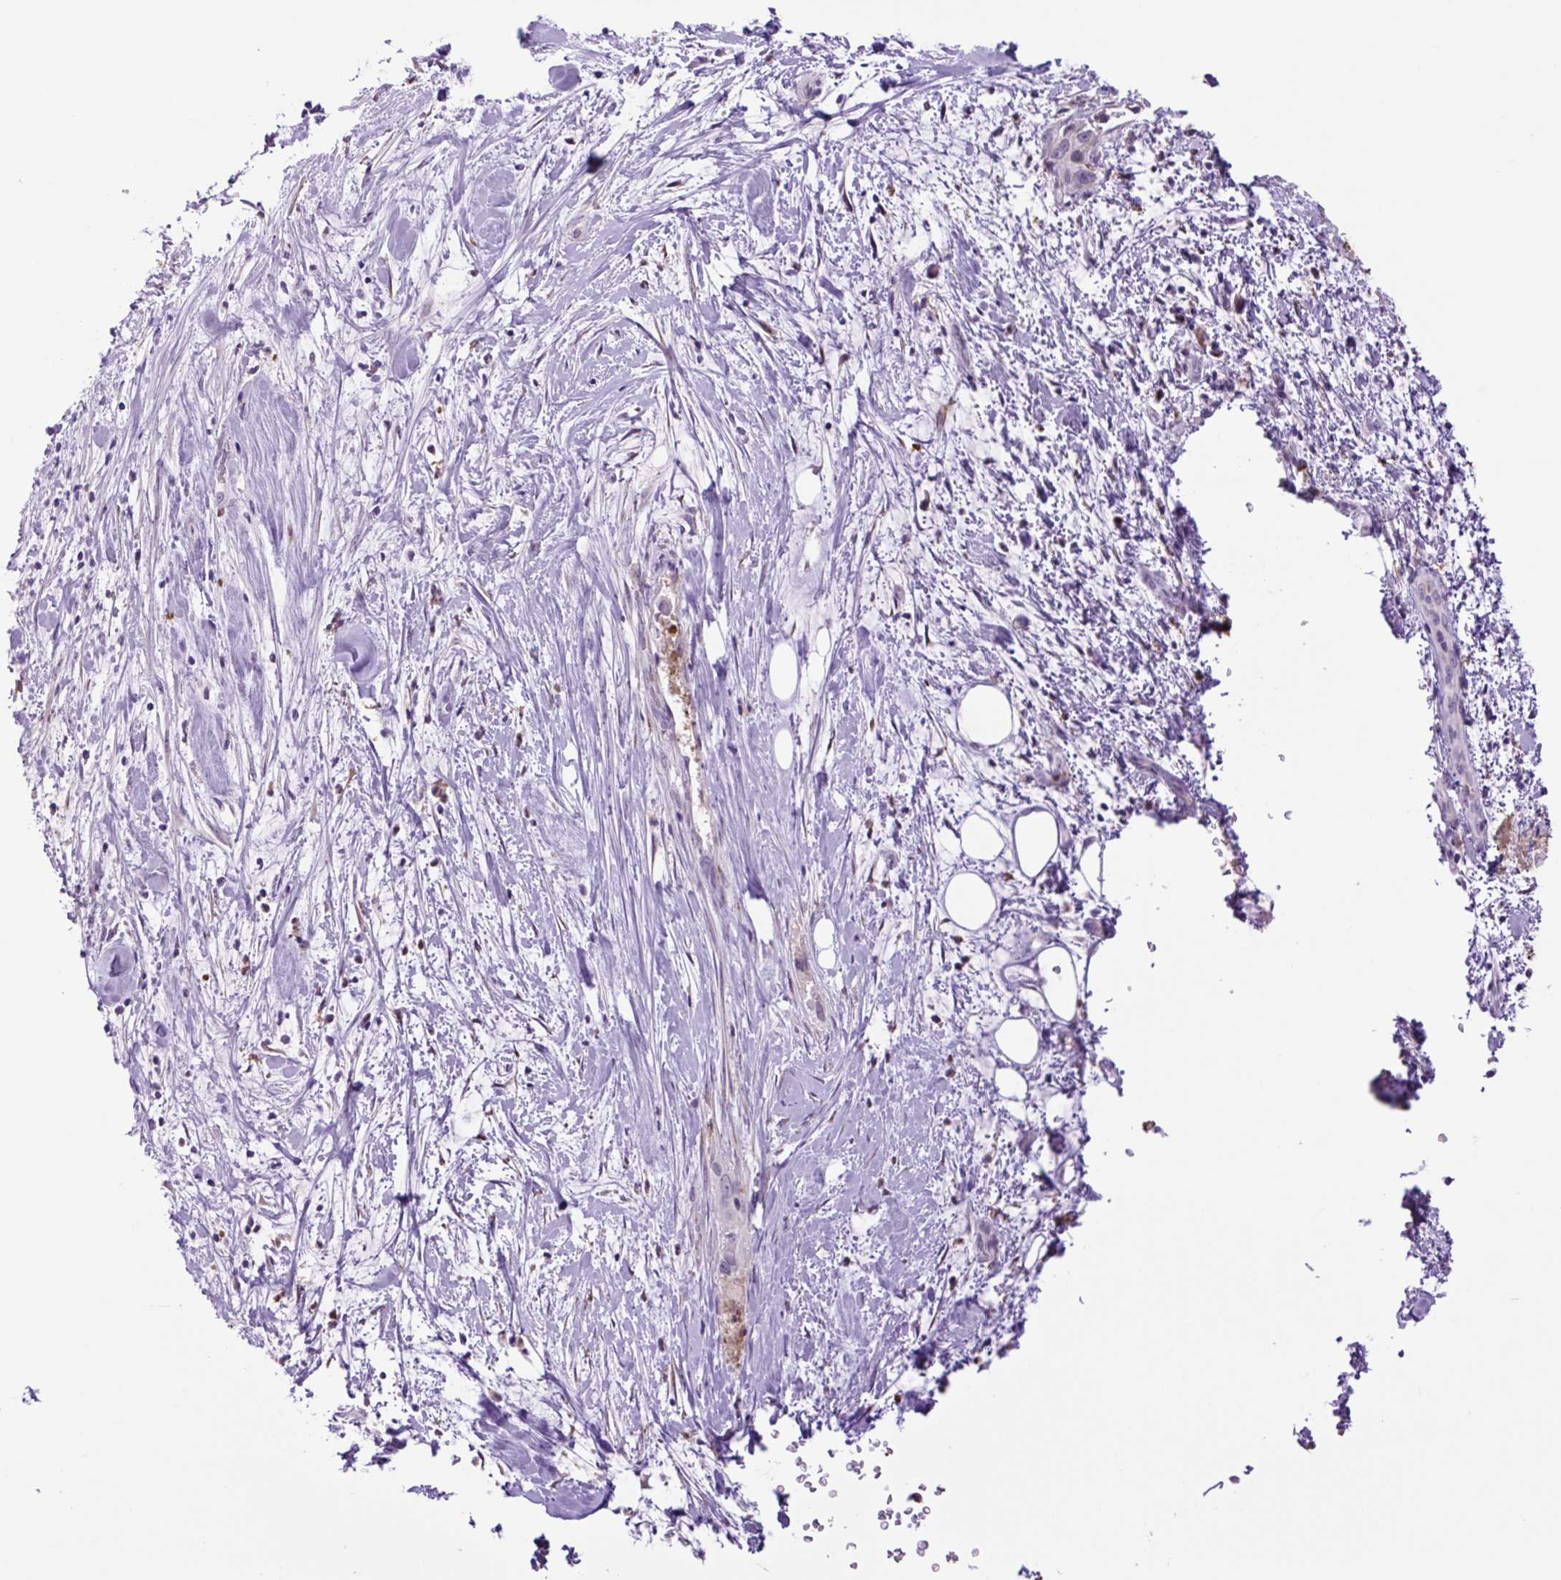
{"staining": {"intensity": "negative", "quantity": "none", "location": "none"}, "tissue": "pancreatic cancer", "cell_type": "Tumor cells", "image_type": "cancer", "snomed": [{"axis": "morphology", "description": "Adenocarcinoma, NOS"}, {"axis": "topography", "description": "Pancreas"}], "caption": "IHC micrograph of human adenocarcinoma (pancreatic) stained for a protein (brown), which demonstrates no positivity in tumor cells.", "gene": "MFSD3", "patient": {"sex": "female", "age": 78}}